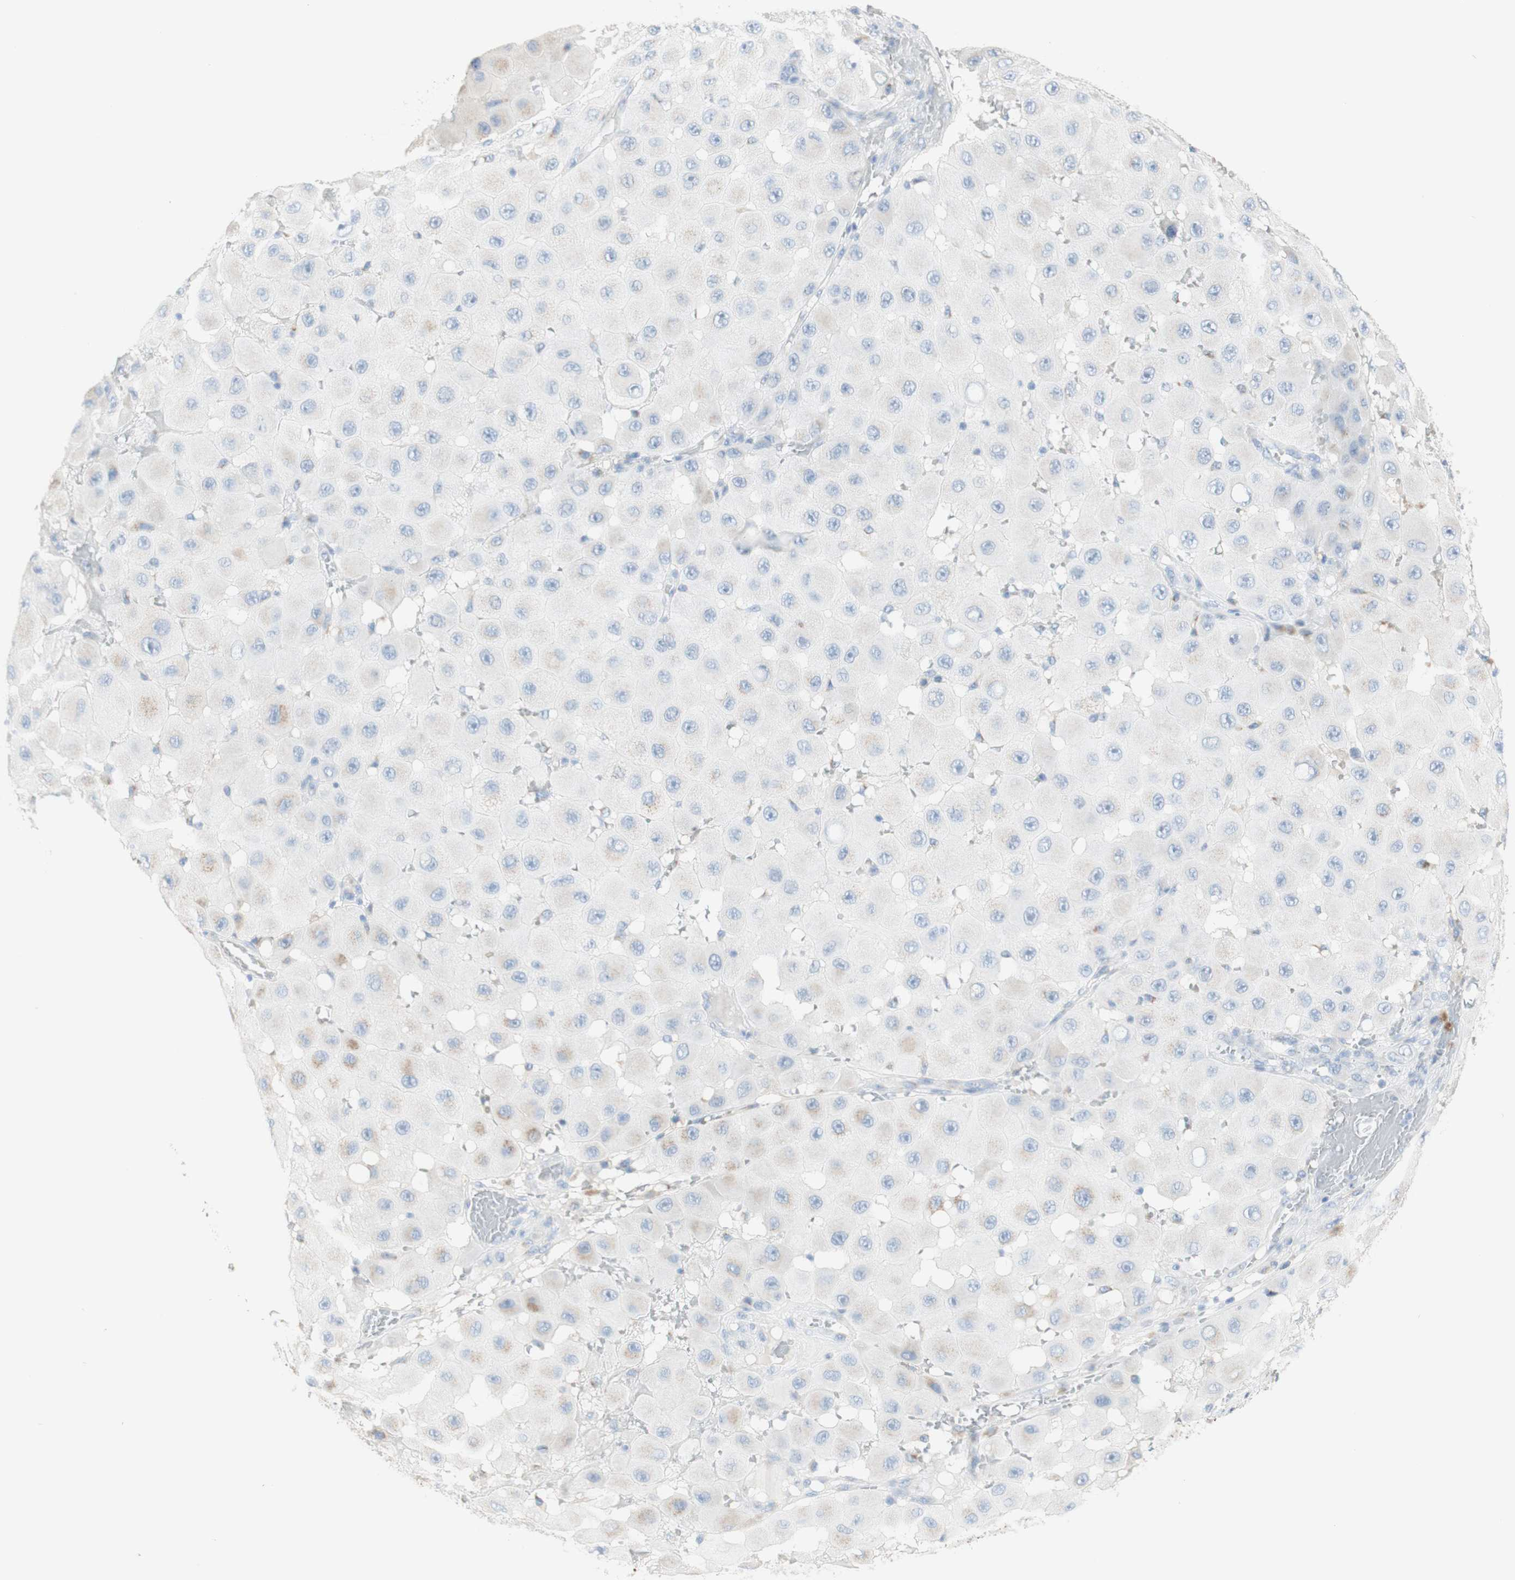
{"staining": {"intensity": "weak", "quantity": "<25%", "location": "cytoplasmic/membranous"}, "tissue": "melanoma", "cell_type": "Tumor cells", "image_type": "cancer", "snomed": [{"axis": "morphology", "description": "Malignant melanoma, NOS"}, {"axis": "topography", "description": "Skin"}], "caption": "High power microscopy photomicrograph of an immunohistochemistry (IHC) histopathology image of melanoma, revealing no significant staining in tumor cells. (Brightfield microscopy of DAB (3,3'-diaminobenzidine) IHC at high magnification).", "gene": "MANEA", "patient": {"sex": "female", "age": 81}}